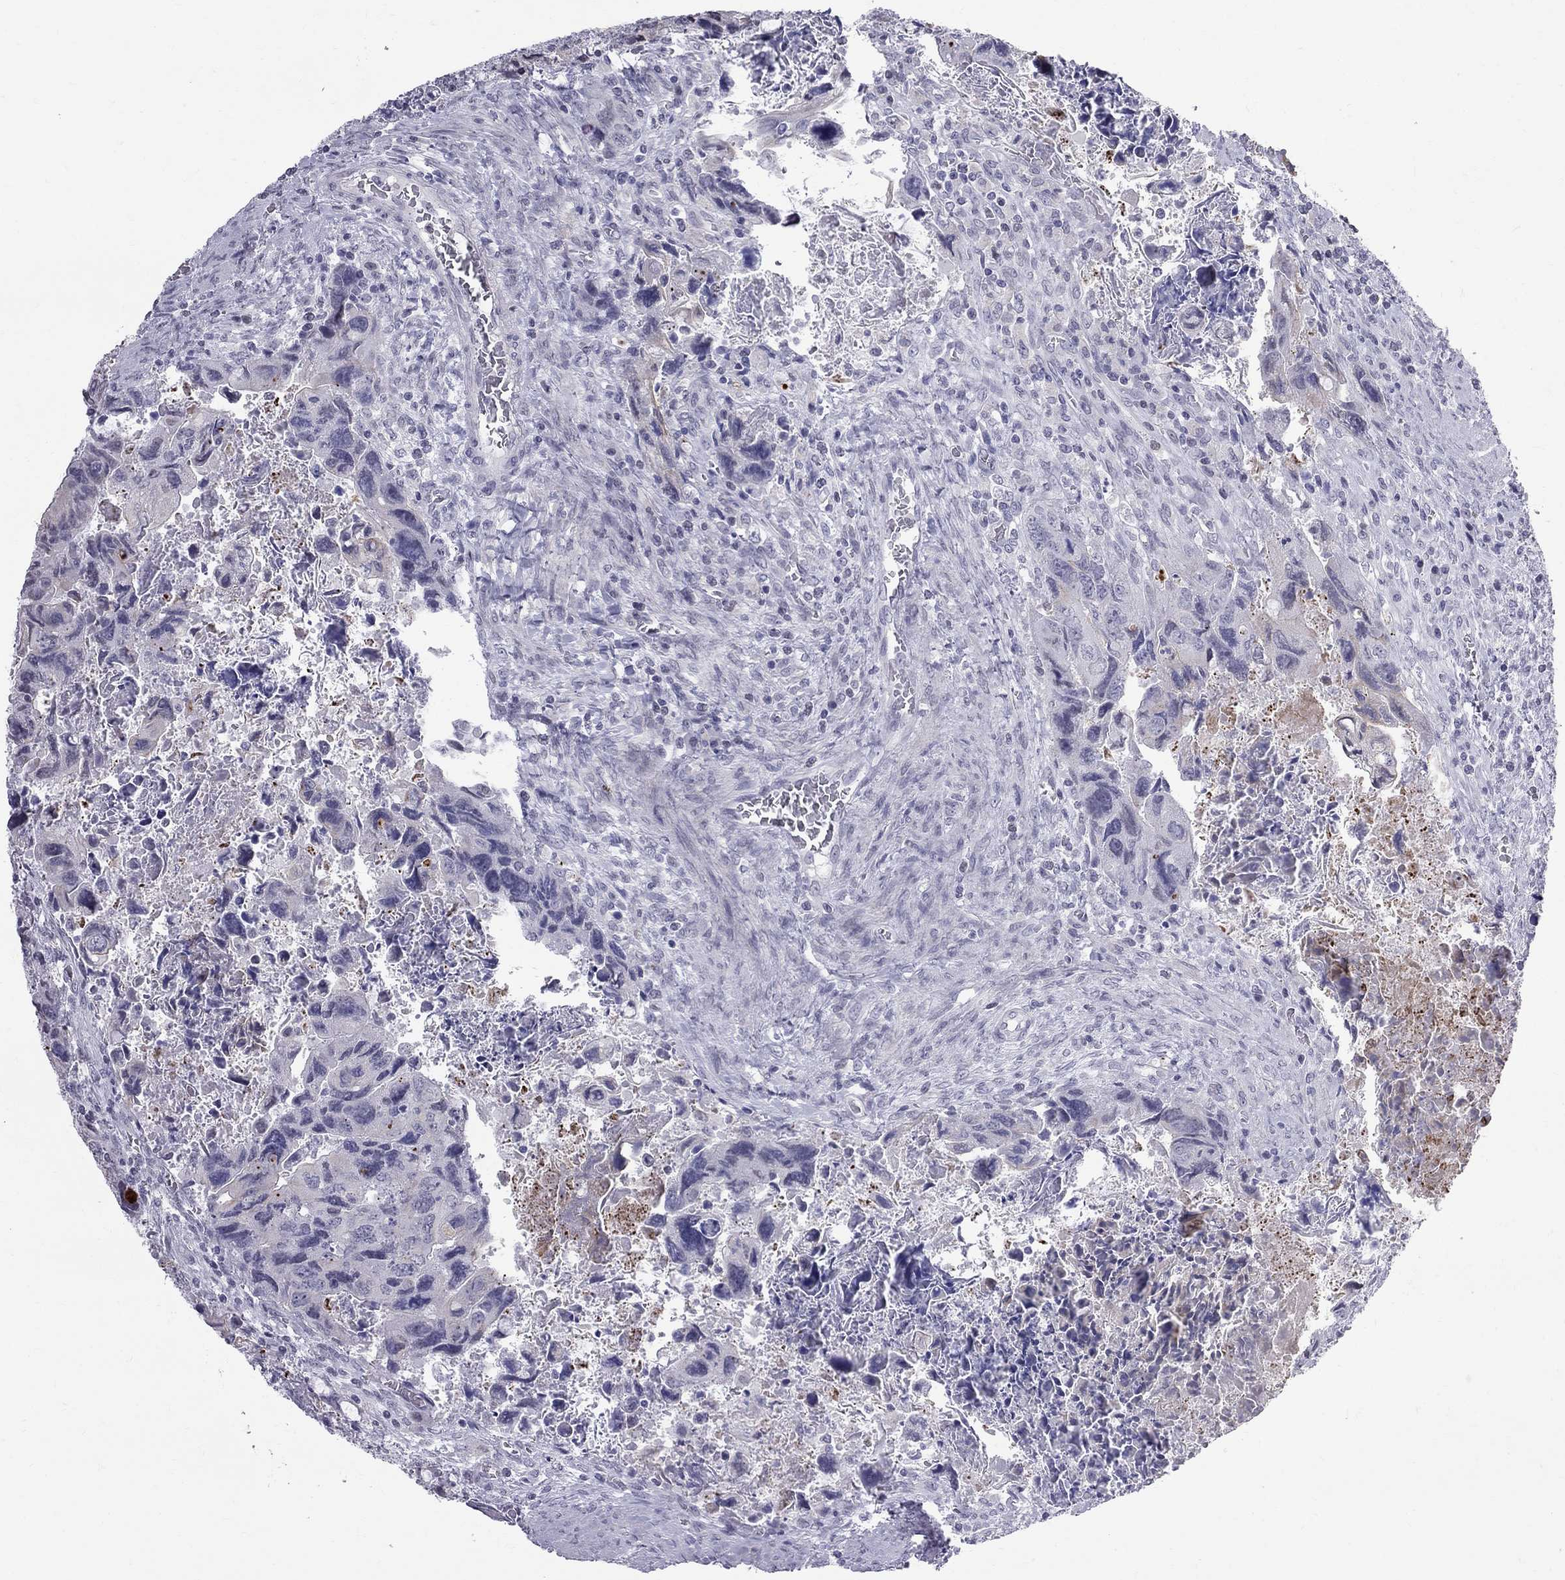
{"staining": {"intensity": "weak", "quantity": "25%-75%", "location": "cytoplasmic/membranous"}, "tissue": "colorectal cancer", "cell_type": "Tumor cells", "image_type": "cancer", "snomed": [{"axis": "morphology", "description": "Adenocarcinoma, NOS"}, {"axis": "topography", "description": "Rectum"}], "caption": "High-magnification brightfield microscopy of colorectal cancer stained with DAB (brown) and counterstained with hematoxylin (blue). tumor cells exhibit weak cytoplasmic/membranous staining is present in approximately25%-75% of cells.", "gene": "MUC15", "patient": {"sex": "male", "age": 62}}